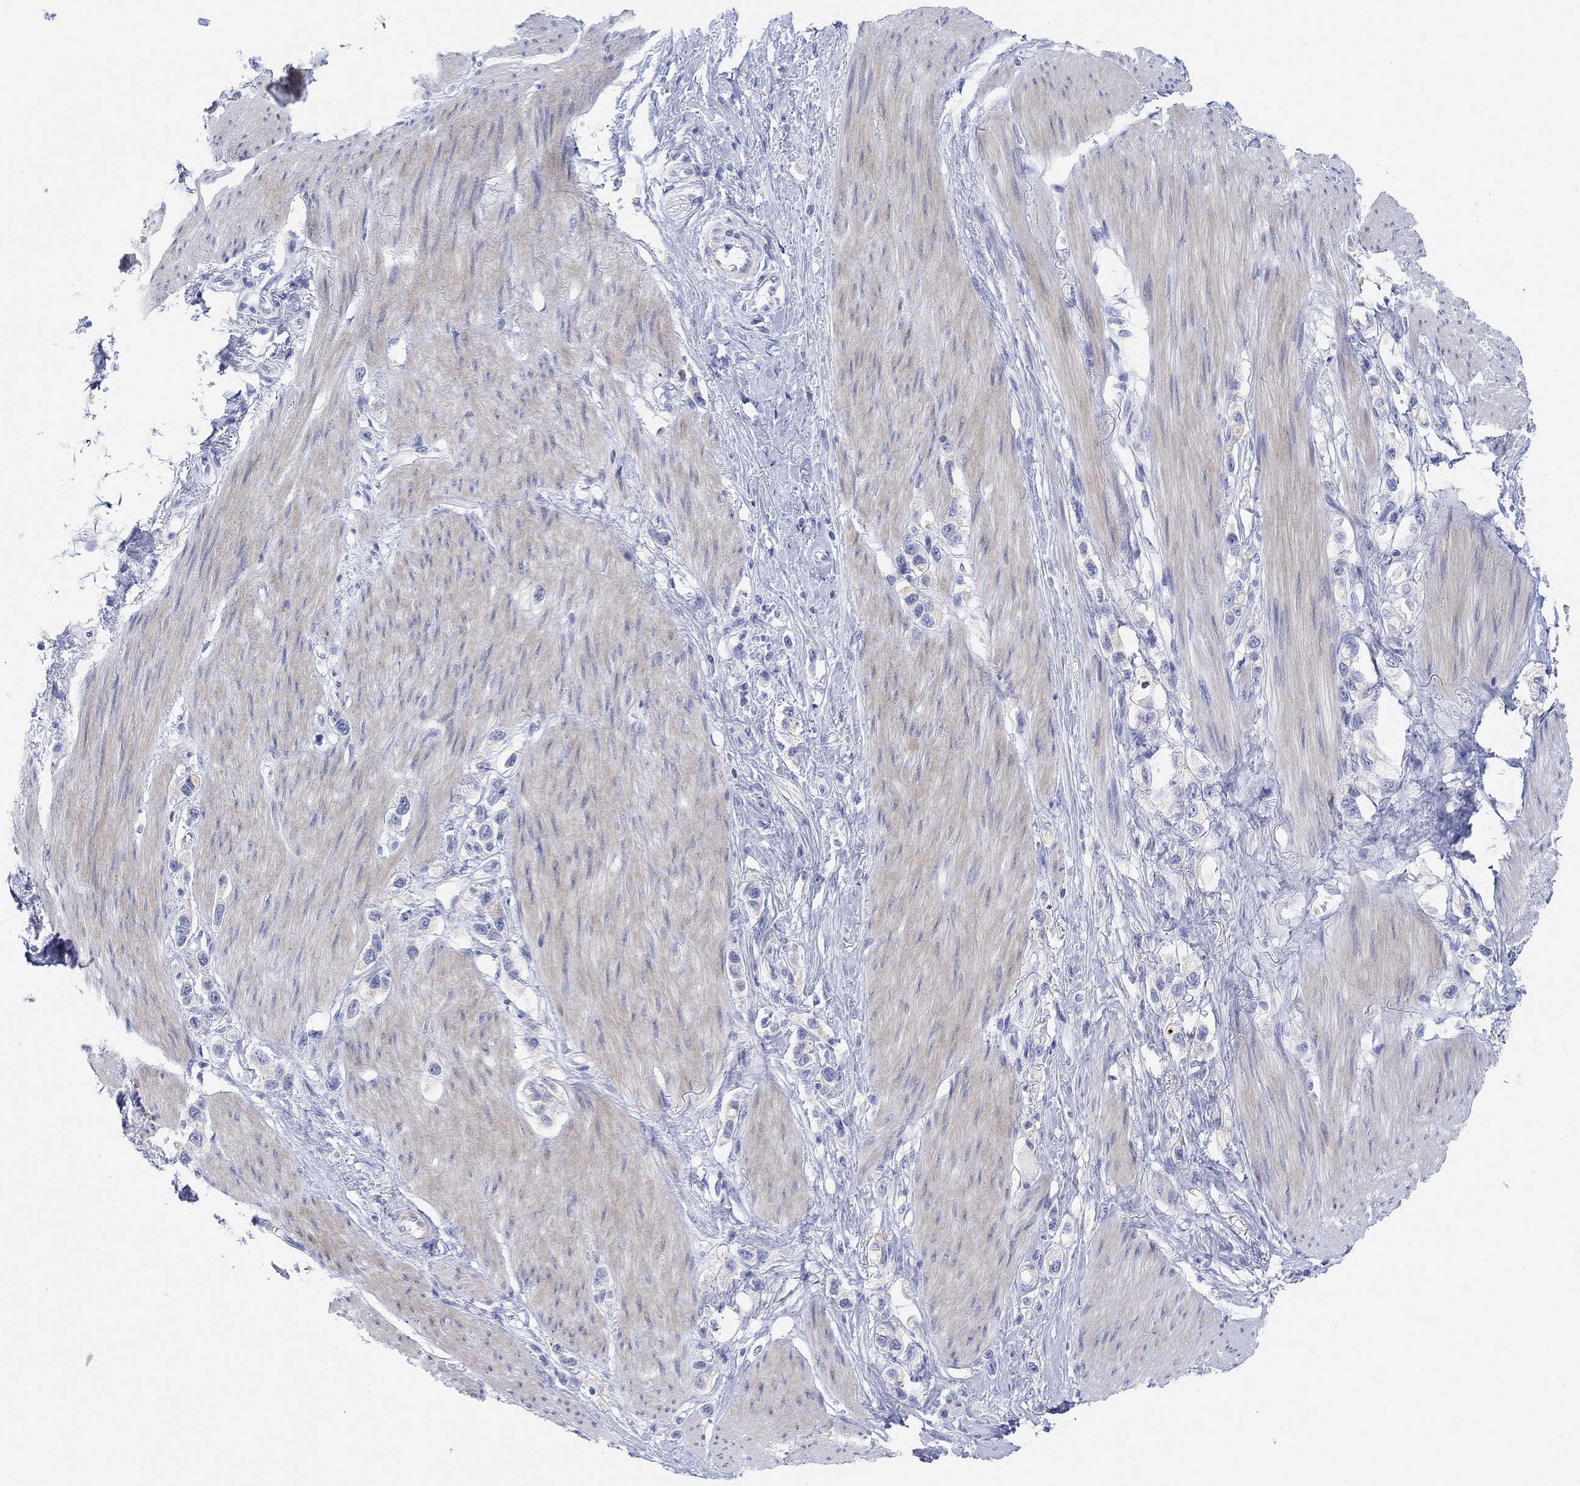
{"staining": {"intensity": "negative", "quantity": "none", "location": "none"}, "tissue": "stomach cancer", "cell_type": "Tumor cells", "image_type": "cancer", "snomed": [{"axis": "morphology", "description": "Normal tissue, NOS"}, {"axis": "morphology", "description": "Adenocarcinoma, NOS"}, {"axis": "morphology", "description": "Adenocarcinoma, High grade"}, {"axis": "topography", "description": "Stomach, upper"}, {"axis": "topography", "description": "Stomach"}], "caption": "This photomicrograph is of stomach cancer (adenocarcinoma) stained with immunohistochemistry to label a protein in brown with the nuclei are counter-stained blue. There is no expression in tumor cells.", "gene": "XIRP2", "patient": {"sex": "female", "age": 65}}